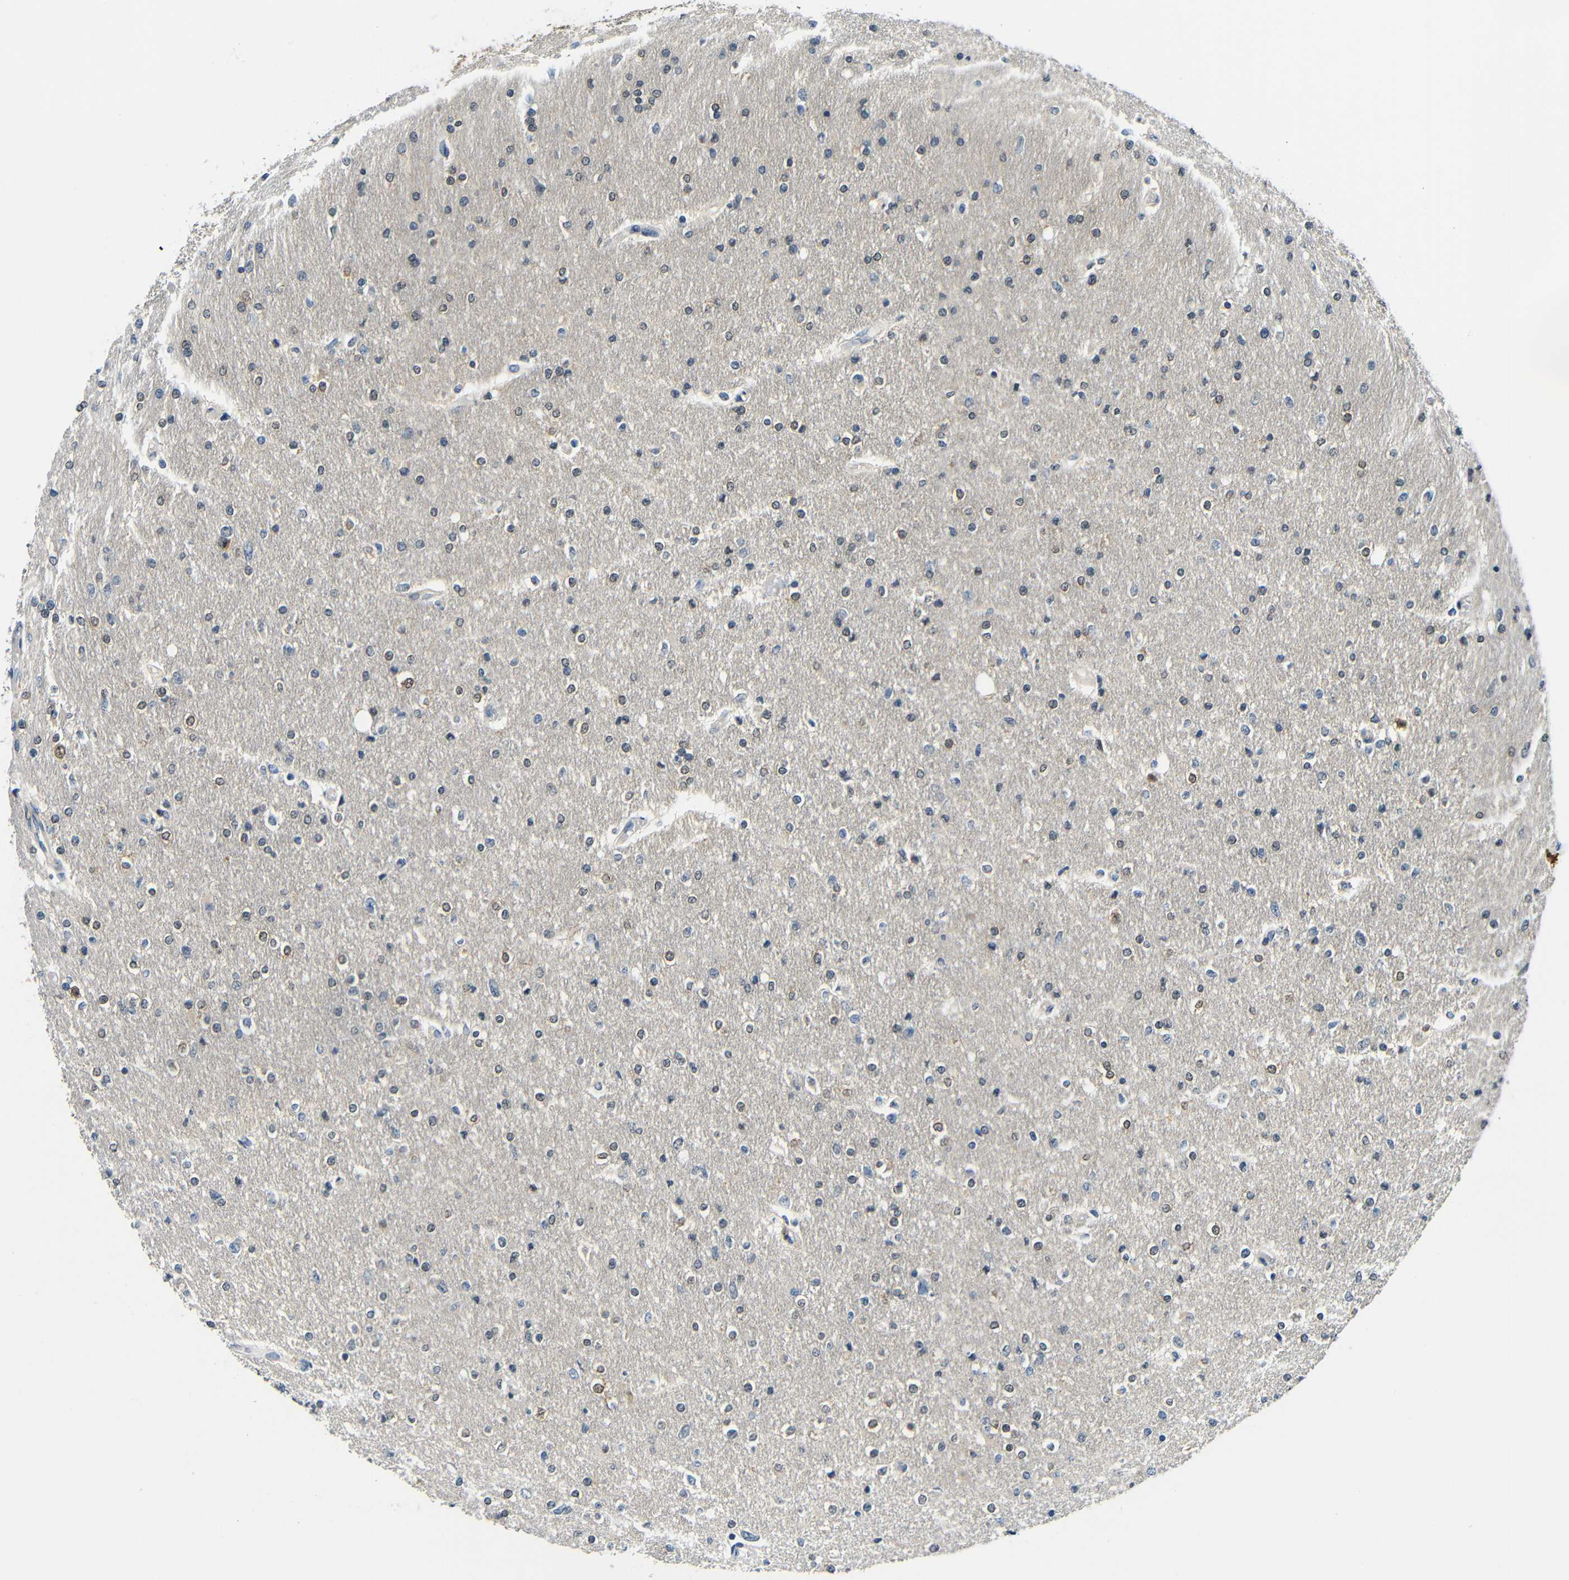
{"staining": {"intensity": "moderate", "quantity": "<25%", "location": "cytoplasmic/membranous,nuclear"}, "tissue": "glioma", "cell_type": "Tumor cells", "image_type": "cancer", "snomed": [{"axis": "morphology", "description": "Glioma, malignant, High grade"}, {"axis": "topography", "description": "Cerebral cortex"}], "caption": "Protein expression analysis of malignant glioma (high-grade) exhibits moderate cytoplasmic/membranous and nuclear positivity in approximately <25% of tumor cells. Using DAB (3,3'-diaminobenzidine) (brown) and hematoxylin (blue) stains, captured at high magnification using brightfield microscopy.", "gene": "ADAP1", "patient": {"sex": "female", "age": 36}}